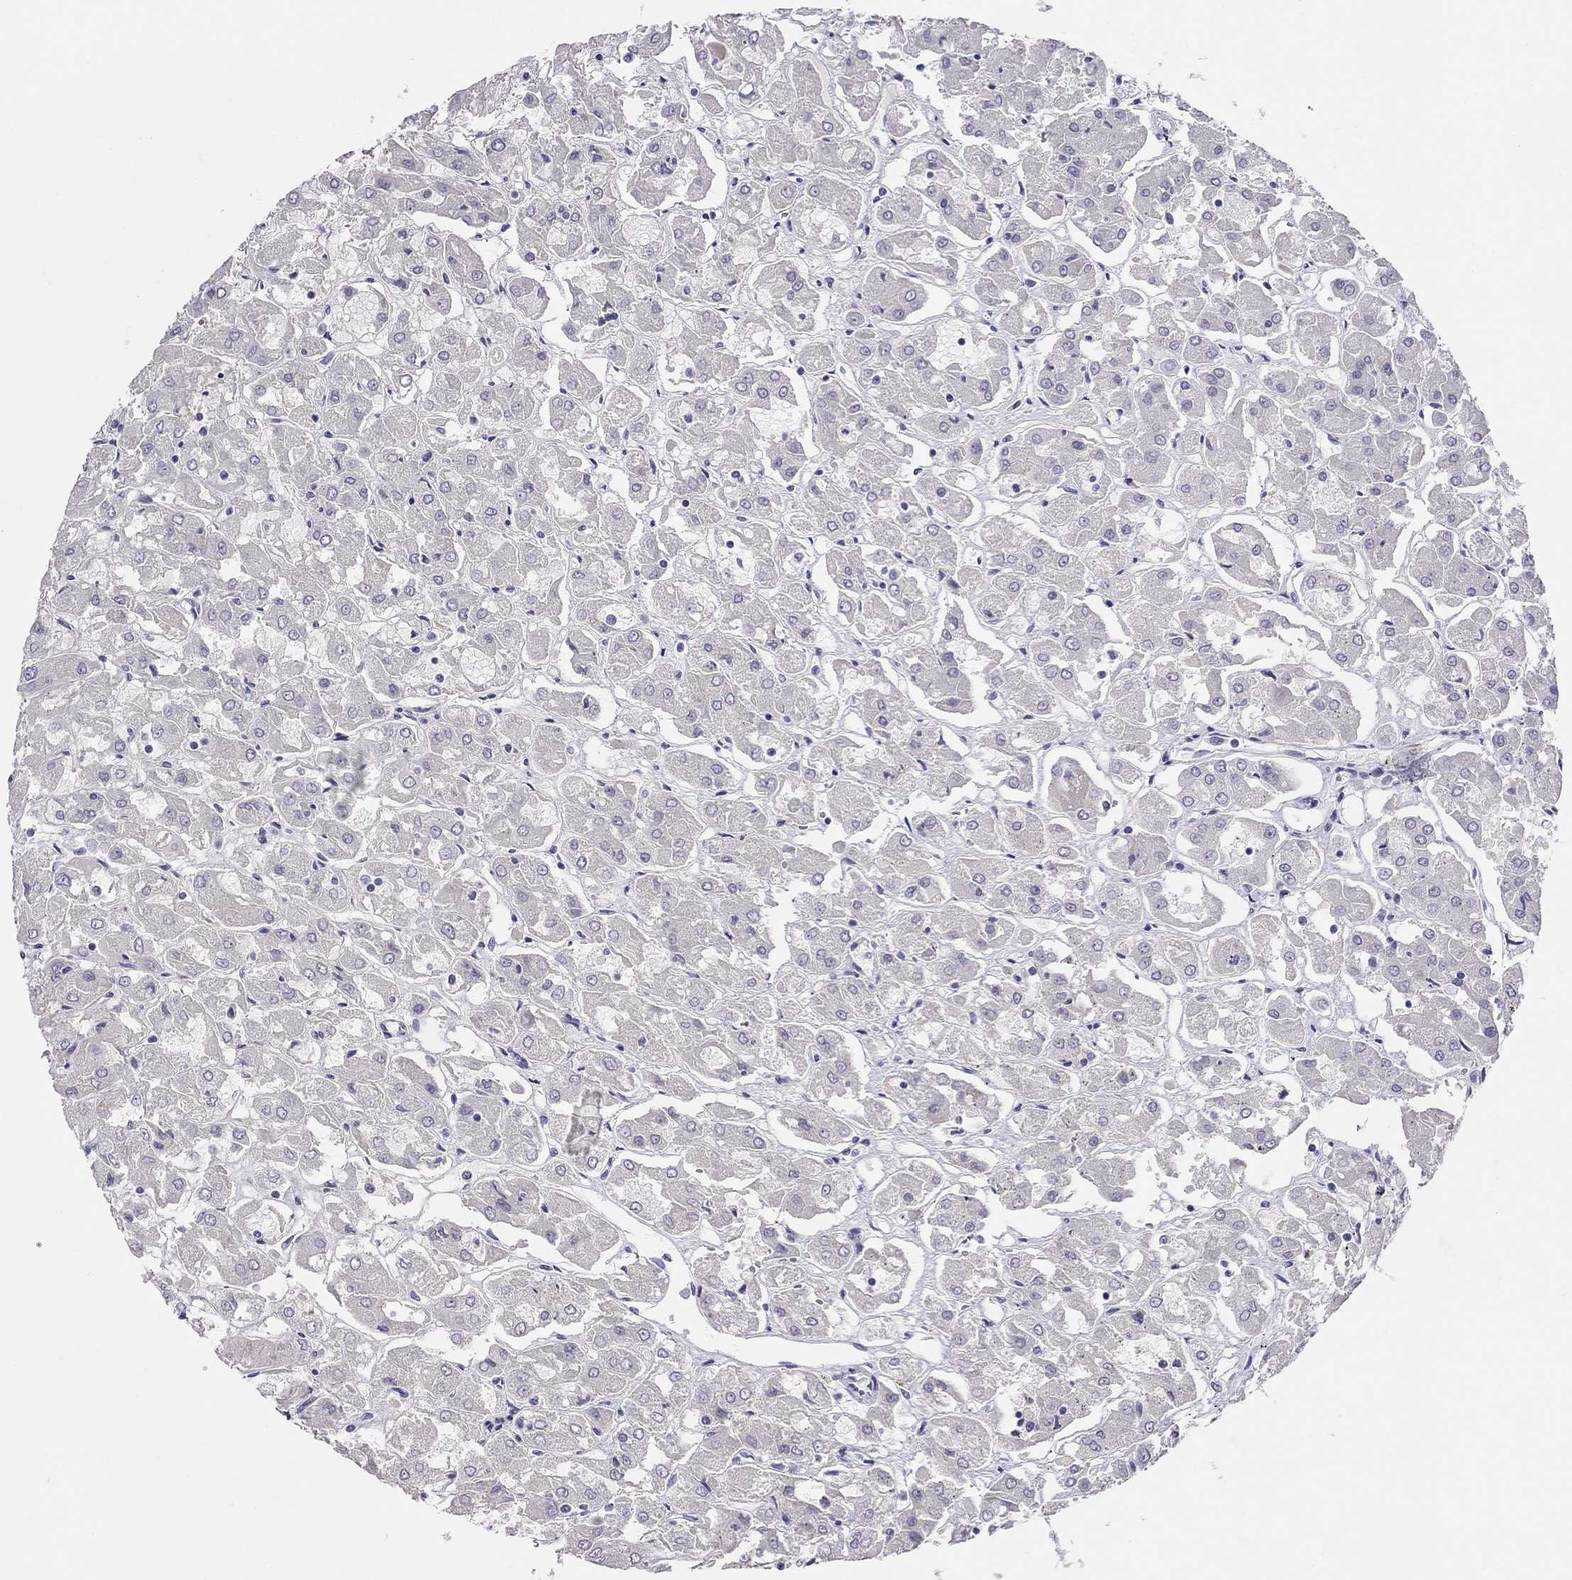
{"staining": {"intensity": "negative", "quantity": "none", "location": "none"}, "tissue": "renal cancer", "cell_type": "Tumor cells", "image_type": "cancer", "snomed": [{"axis": "morphology", "description": "Adenocarcinoma, NOS"}, {"axis": "topography", "description": "Kidney"}], "caption": "This micrograph is of renal cancer (adenocarcinoma) stained with immunohistochemistry to label a protein in brown with the nuclei are counter-stained blue. There is no staining in tumor cells. (DAB (3,3'-diaminobenzidine) IHC visualized using brightfield microscopy, high magnification).", "gene": "KCNV2", "patient": {"sex": "male", "age": 72}}